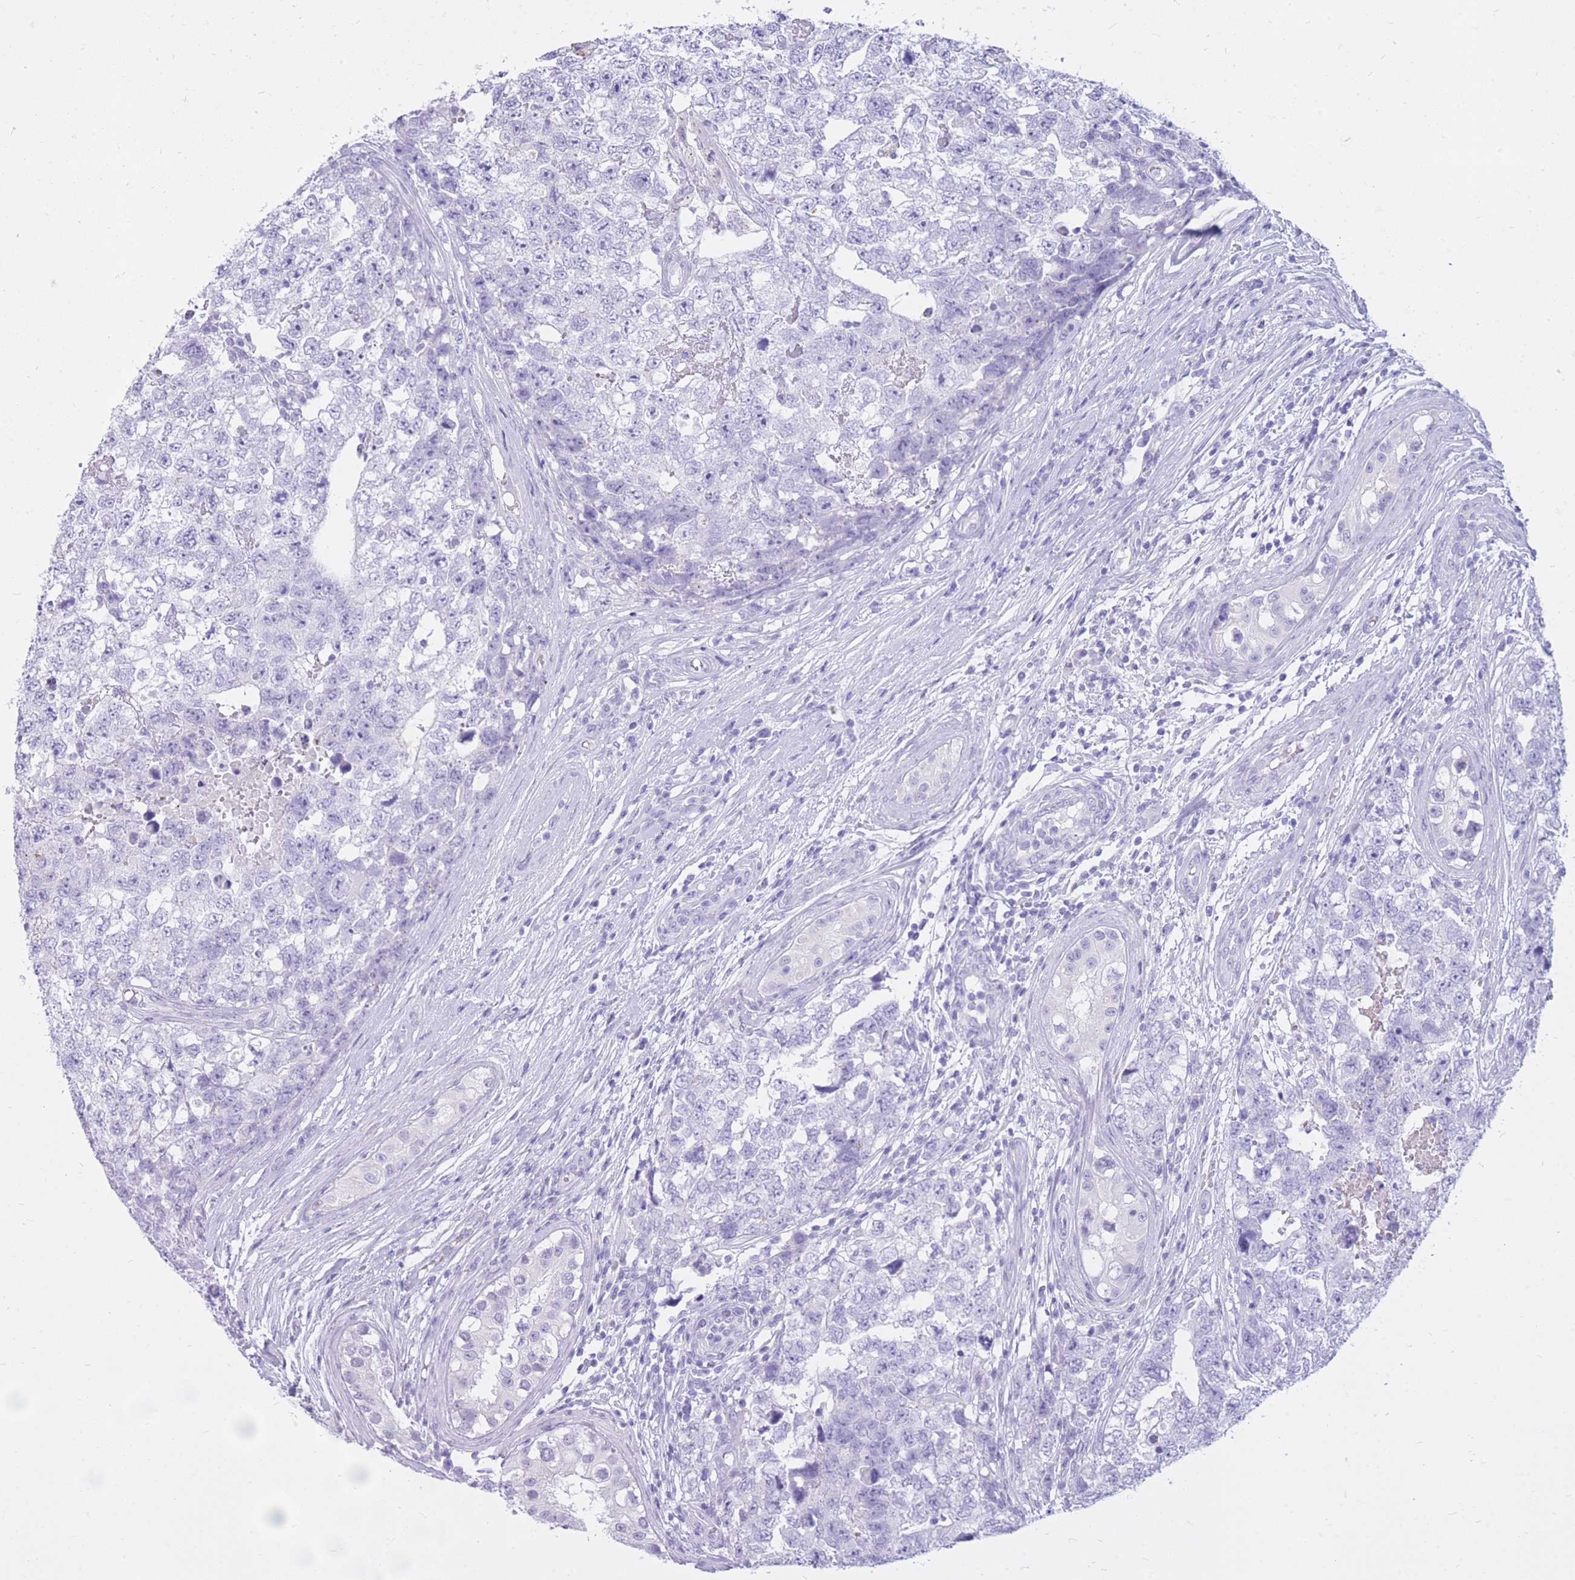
{"staining": {"intensity": "negative", "quantity": "none", "location": "none"}, "tissue": "testis cancer", "cell_type": "Tumor cells", "image_type": "cancer", "snomed": [{"axis": "morphology", "description": "Carcinoma, Embryonal, NOS"}, {"axis": "topography", "description": "Testis"}], "caption": "An immunohistochemistry histopathology image of testis cancer (embryonal carcinoma) is shown. There is no staining in tumor cells of testis cancer (embryonal carcinoma).", "gene": "CYP21A2", "patient": {"sex": "male", "age": 22}}